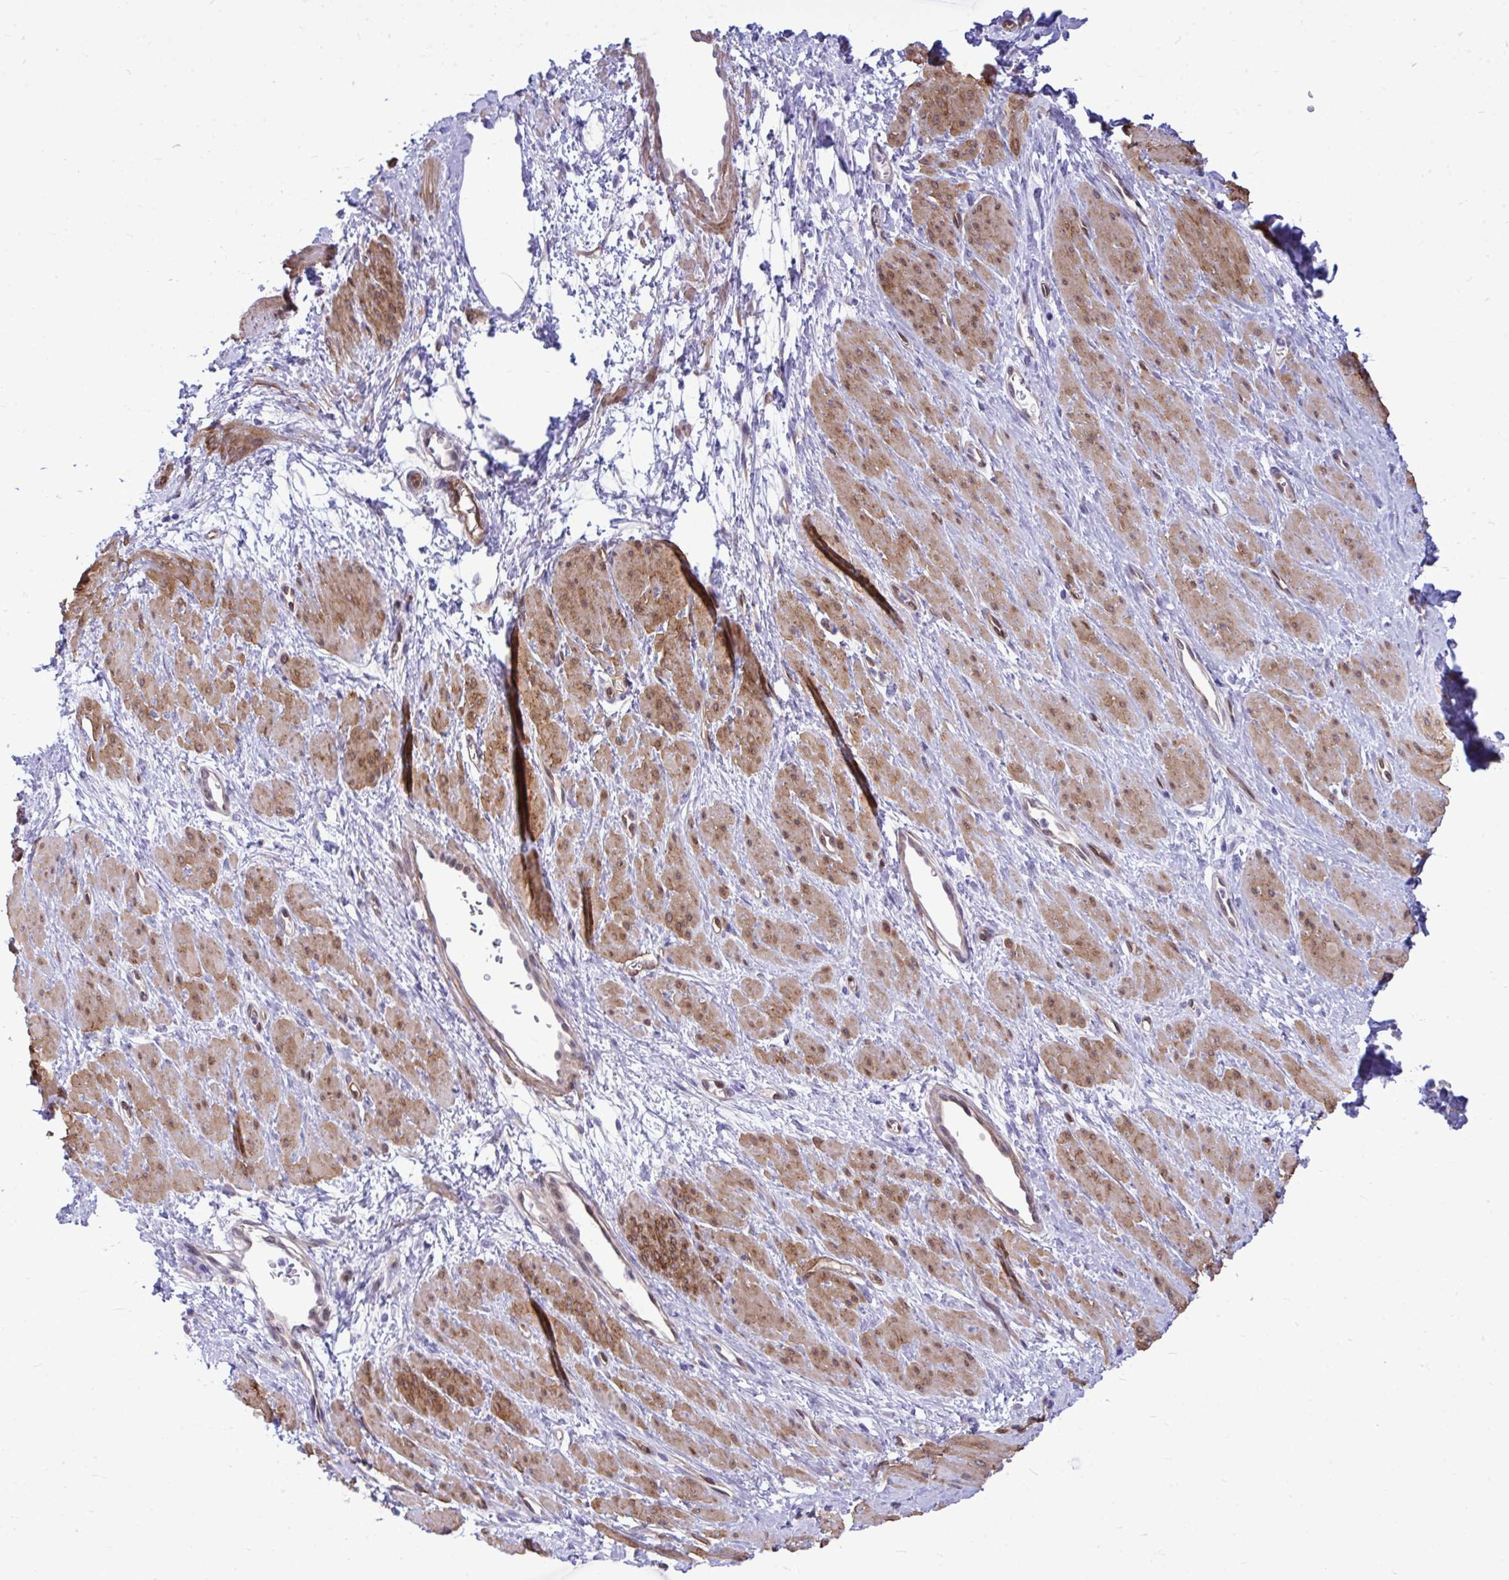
{"staining": {"intensity": "strong", "quantity": "25%-75%", "location": "cytoplasmic/membranous,nuclear"}, "tissue": "smooth muscle", "cell_type": "Smooth muscle cells", "image_type": "normal", "snomed": [{"axis": "morphology", "description": "Normal tissue, NOS"}, {"axis": "topography", "description": "Smooth muscle"}, {"axis": "topography", "description": "Uterus"}], "caption": "Immunohistochemical staining of normal human smooth muscle reveals 25%-75% levels of strong cytoplasmic/membranous,nuclear protein positivity in approximately 25%-75% of smooth muscle cells.", "gene": "LIMS2", "patient": {"sex": "female", "age": 39}}